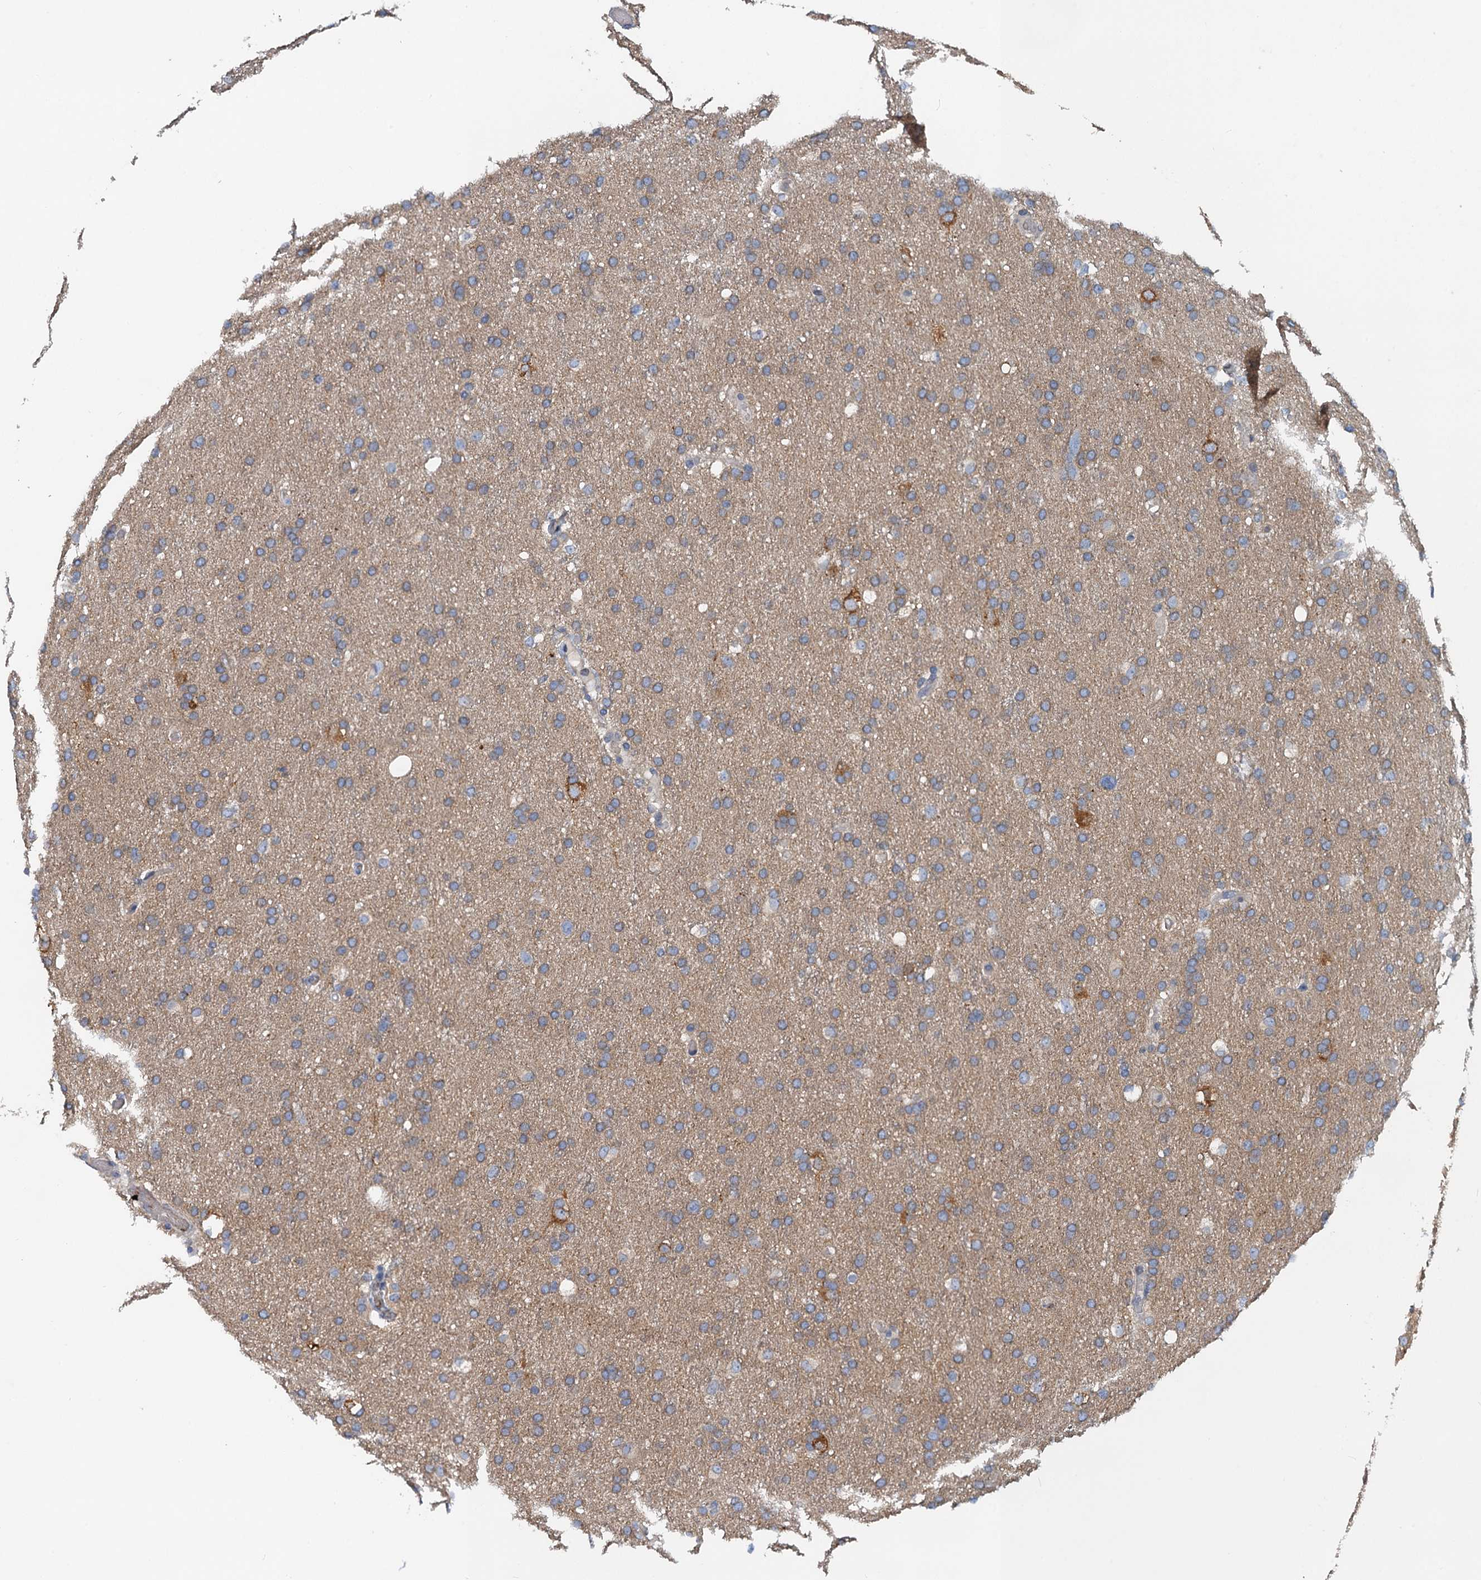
{"staining": {"intensity": "weak", "quantity": ">75%", "location": "cytoplasmic/membranous"}, "tissue": "glioma", "cell_type": "Tumor cells", "image_type": "cancer", "snomed": [{"axis": "morphology", "description": "Glioma, malignant, High grade"}, {"axis": "topography", "description": "Cerebral cortex"}], "caption": "A brown stain highlights weak cytoplasmic/membranous positivity of a protein in high-grade glioma (malignant) tumor cells.", "gene": "NBEA", "patient": {"sex": "female", "age": 36}}